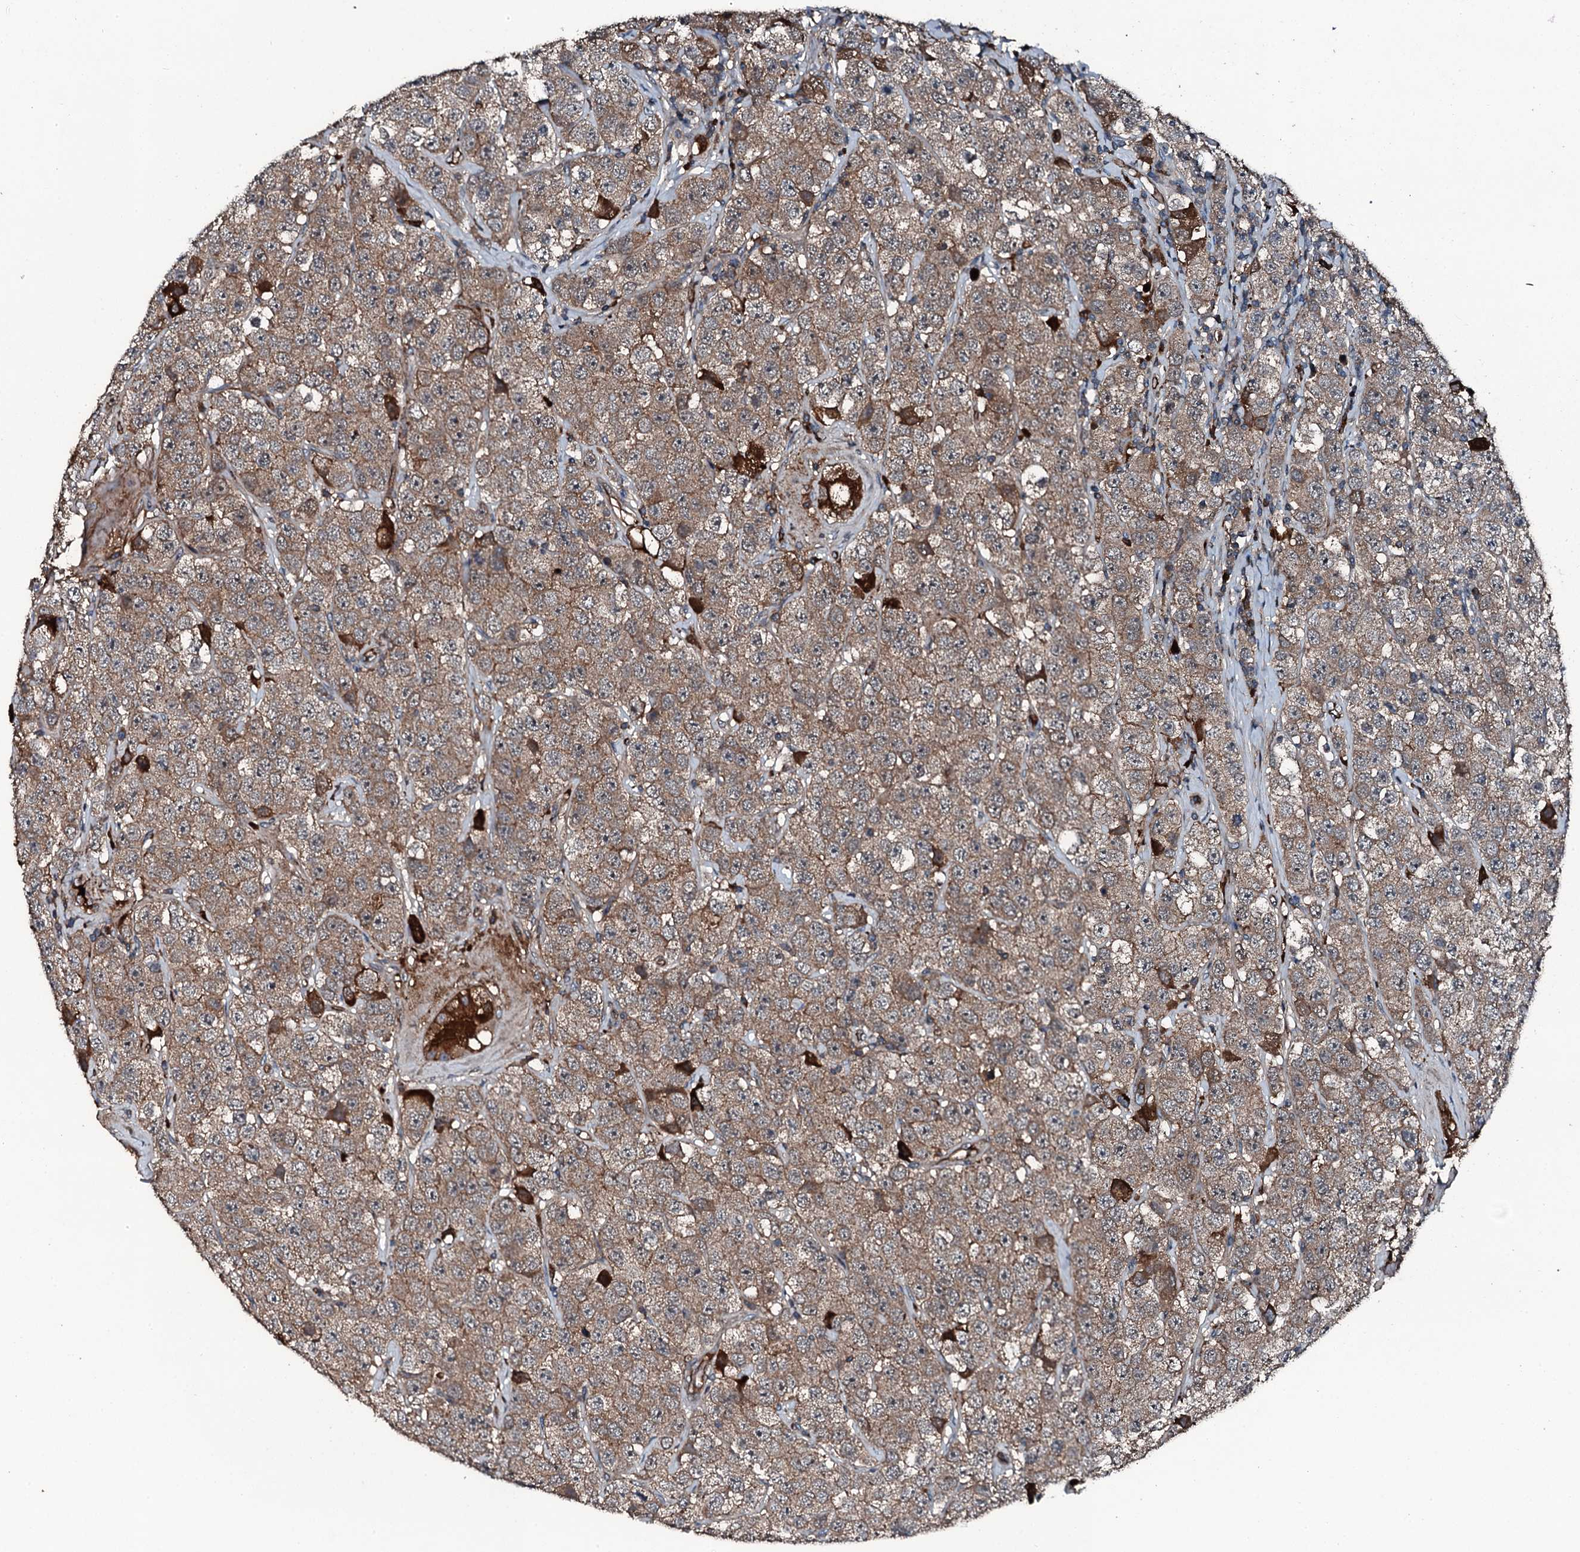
{"staining": {"intensity": "moderate", "quantity": ">75%", "location": "cytoplasmic/membranous"}, "tissue": "testis cancer", "cell_type": "Tumor cells", "image_type": "cancer", "snomed": [{"axis": "morphology", "description": "Seminoma, NOS"}, {"axis": "topography", "description": "Testis"}], "caption": "The photomicrograph displays immunohistochemical staining of testis cancer (seminoma). There is moderate cytoplasmic/membranous positivity is present in approximately >75% of tumor cells.", "gene": "TRIM7", "patient": {"sex": "male", "age": 28}}